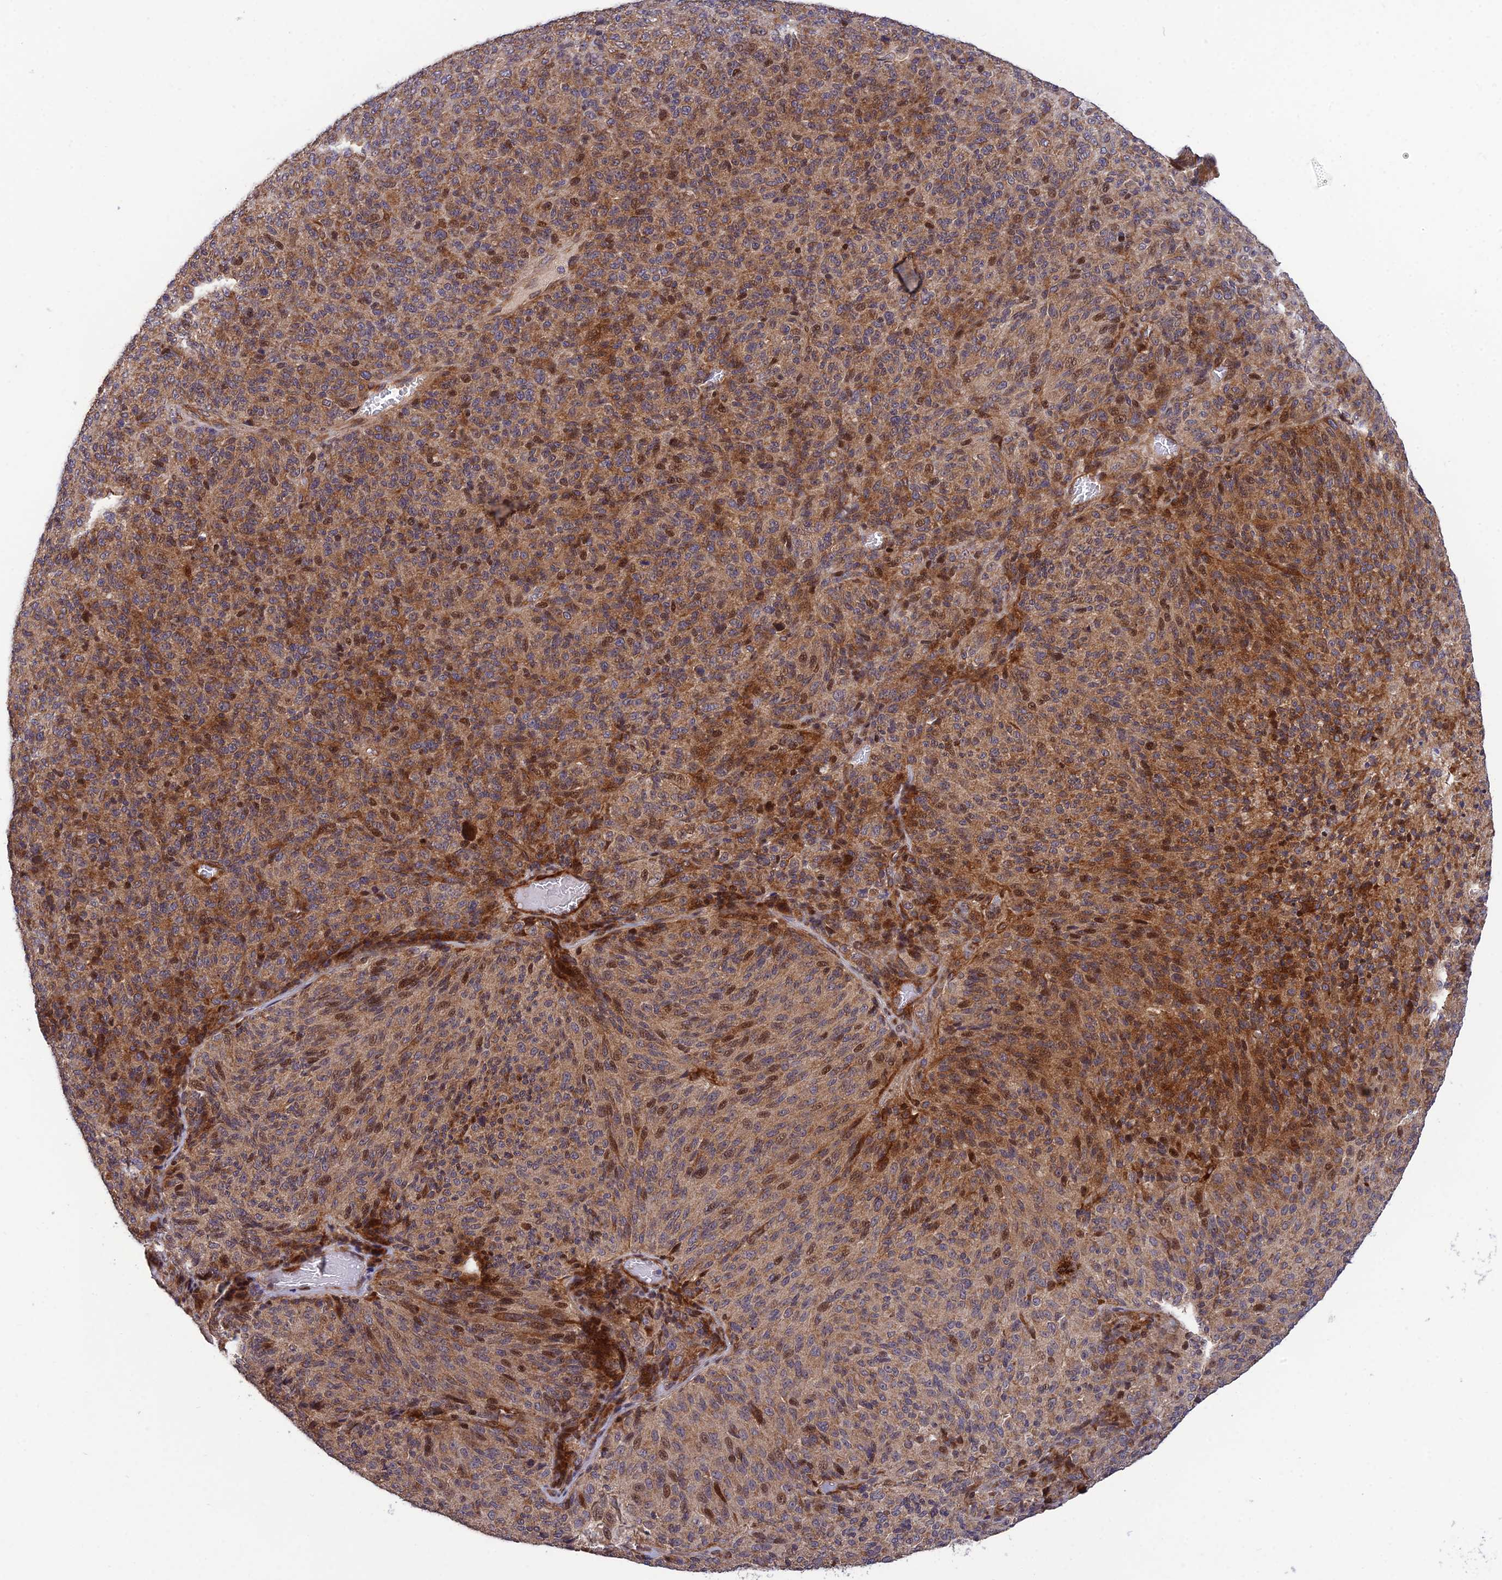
{"staining": {"intensity": "moderate", "quantity": ">75%", "location": "cytoplasmic/membranous,nuclear"}, "tissue": "melanoma", "cell_type": "Tumor cells", "image_type": "cancer", "snomed": [{"axis": "morphology", "description": "Malignant melanoma, Metastatic site"}, {"axis": "topography", "description": "Brain"}], "caption": "This is an image of immunohistochemistry (IHC) staining of melanoma, which shows moderate staining in the cytoplasmic/membranous and nuclear of tumor cells.", "gene": "PLEKHG2", "patient": {"sex": "female", "age": 56}}